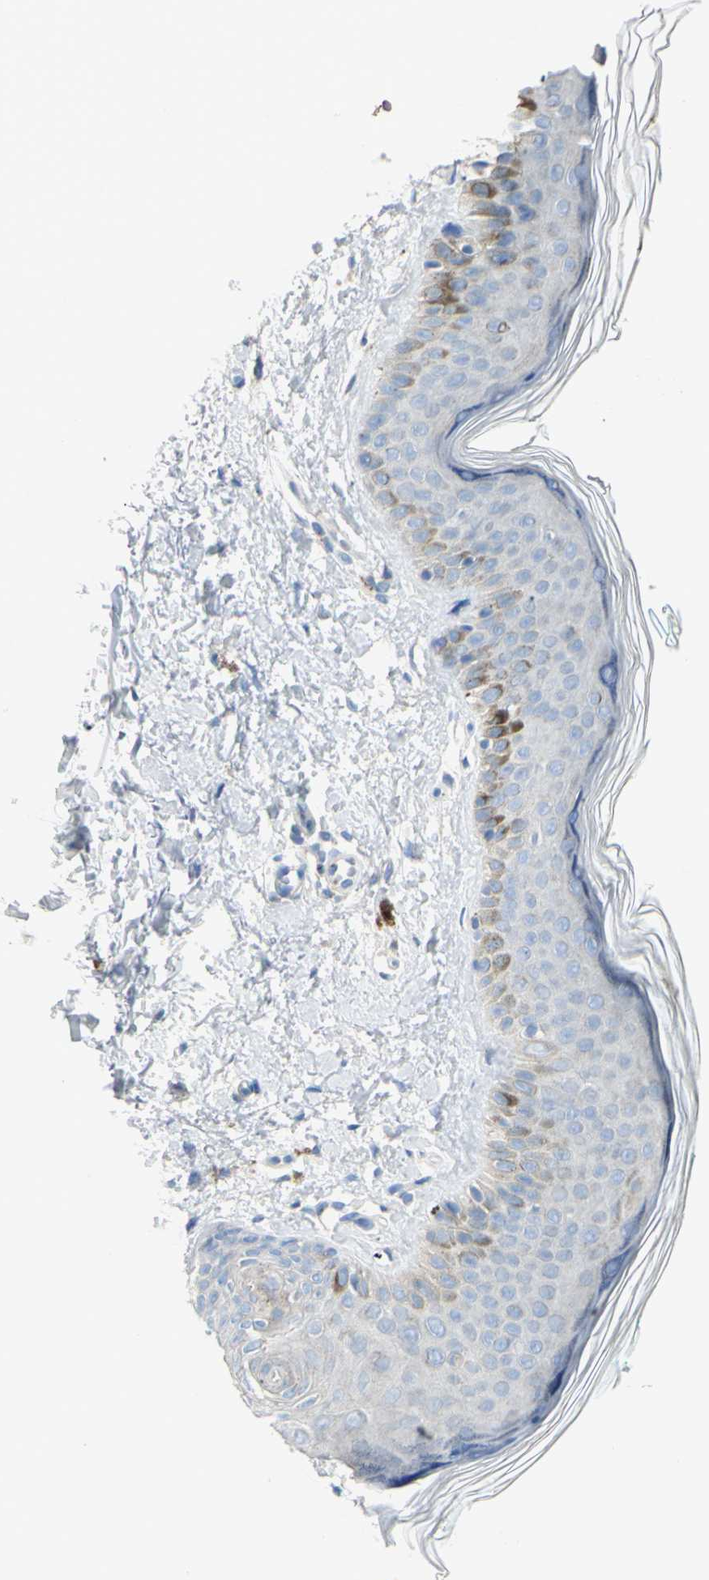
{"staining": {"intensity": "negative", "quantity": "none", "location": "none"}, "tissue": "skin", "cell_type": "Fibroblasts", "image_type": "normal", "snomed": [{"axis": "morphology", "description": "Normal tissue, NOS"}, {"axis": "topography", "description": "Skin"}], "caption": "This is an immunohistochemistry photomicrograph of unremarkable human skin. There is no expression in fibroblasts.", "gene": "B4GALT3", "patient": {"sex": "male", "age": 71}}